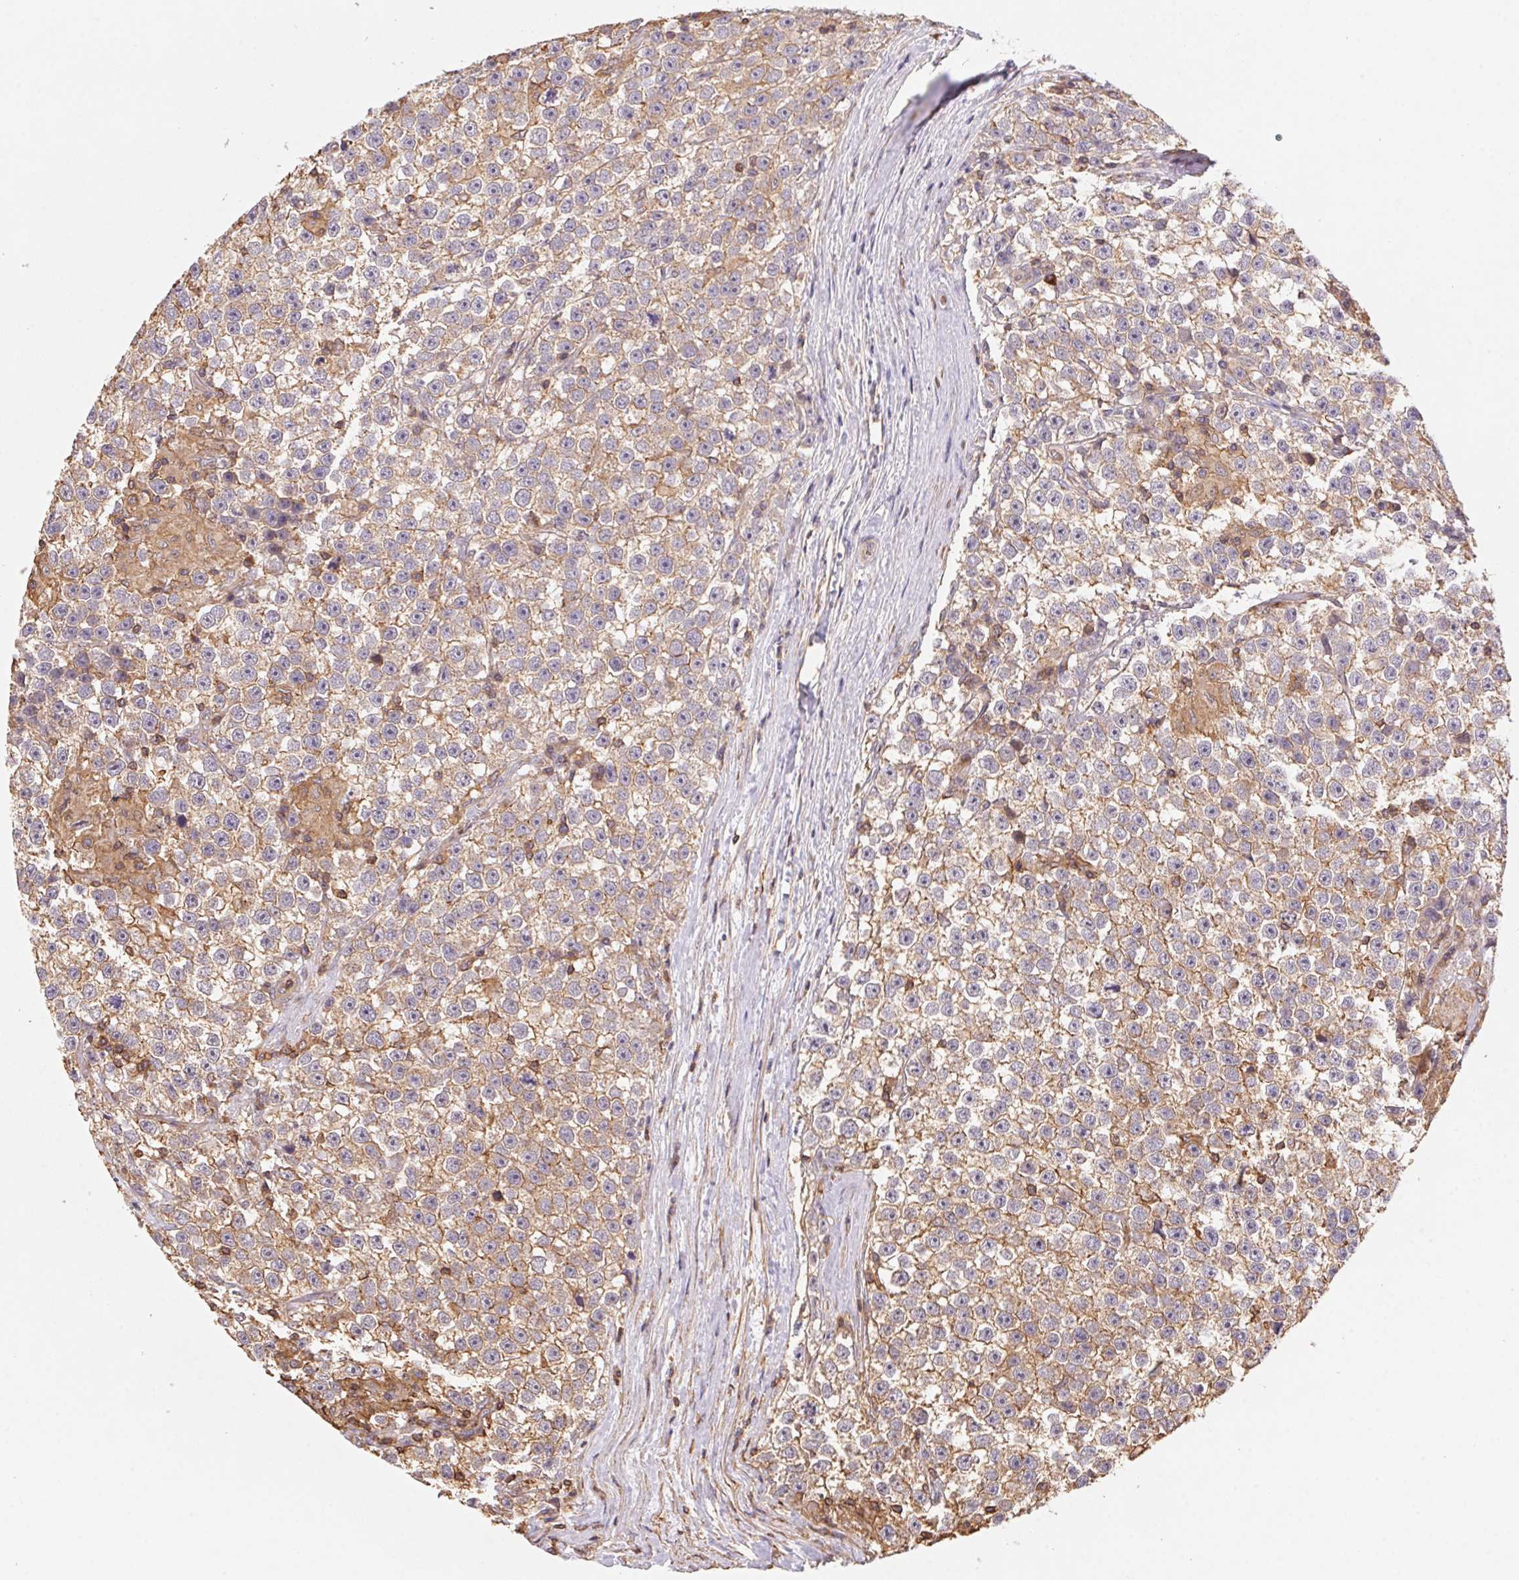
{"staining": {"intensity": "weak", "quantity": "25%-75%", "location": "cytoplasmic/membranous"}, "tissue": "testis cancer", "cell_type": "Tumor cells", "image_type": "cancer", "snomed": [{"axis": "morphology", "description": "Seminoma, NOS"}, {"axis": "topography", "description": "Testis"}], "caption": "Immunohistochemical staining of testis seminoma exhibits low levels of weak cytoplasmic/membranous positivity in about 25%-75% of tumor cells.", "gene": "ATG10", "patient": {"sex": "male", "age": 31}}